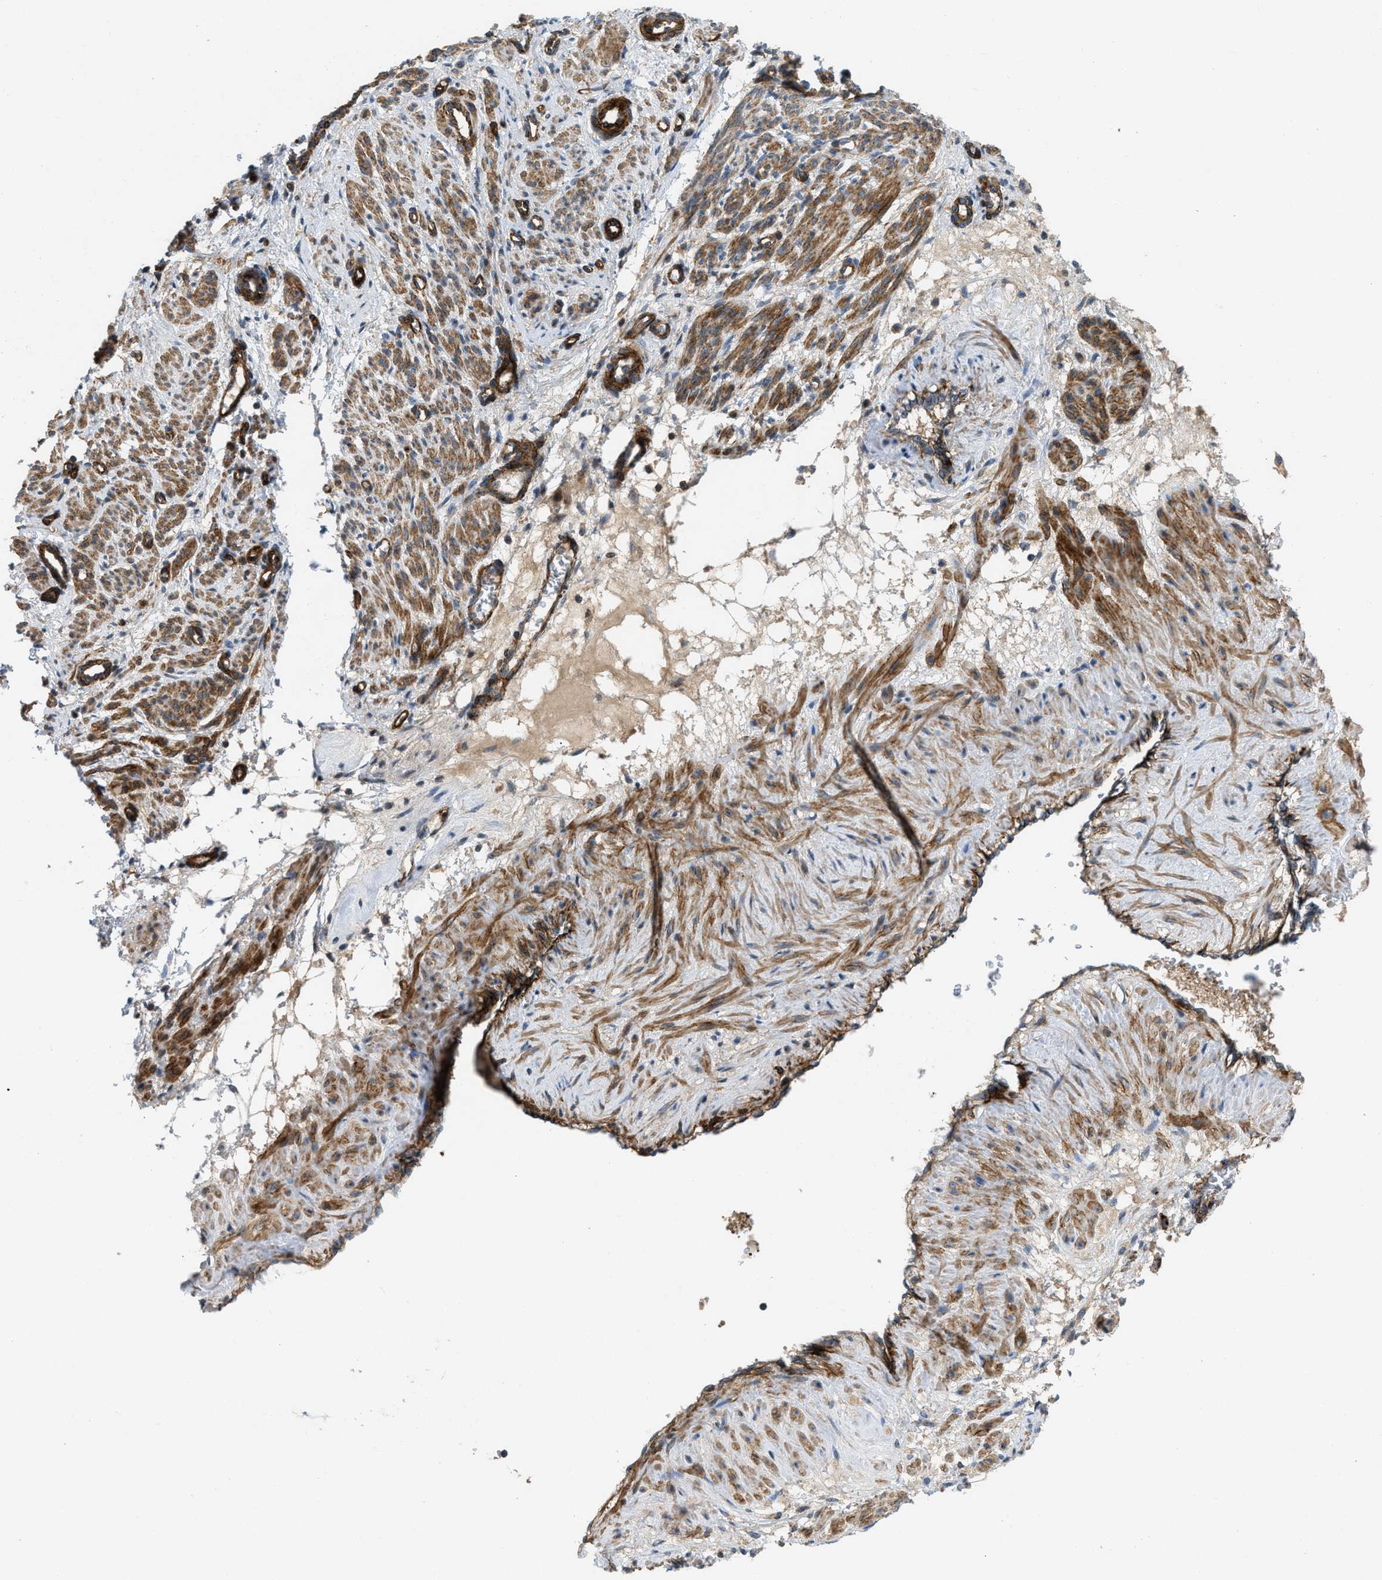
{"staining": {"intensity": "strong", "quantity": ">75%", "location": "cytoplasmic/membranous"}, "tissue": "smooth muscle", "cell_type": "Smooth muscle cells", "image_type": "normal", "snomed": [{"axis": "morphology", "description": "Normal tissue, NOS"}, {"axis": "topography", "description": "Endometrium"}], "caption": "High-magnification brightfield microscopy of unremarkable smooth muscle stained with DAB (3,3'-diaminobenzidine) (brown) and counterstained with hematoxylin (blue). smooth muscle cells exhibit strong cytoplasmic/membranous staining is appreciated in approximately>75% of cells. (brown staining indicates protein expression, while blue staining denotes nuclei).", "gene": "NYNRIN", "patient": {"sex": "female", "age": 33}}